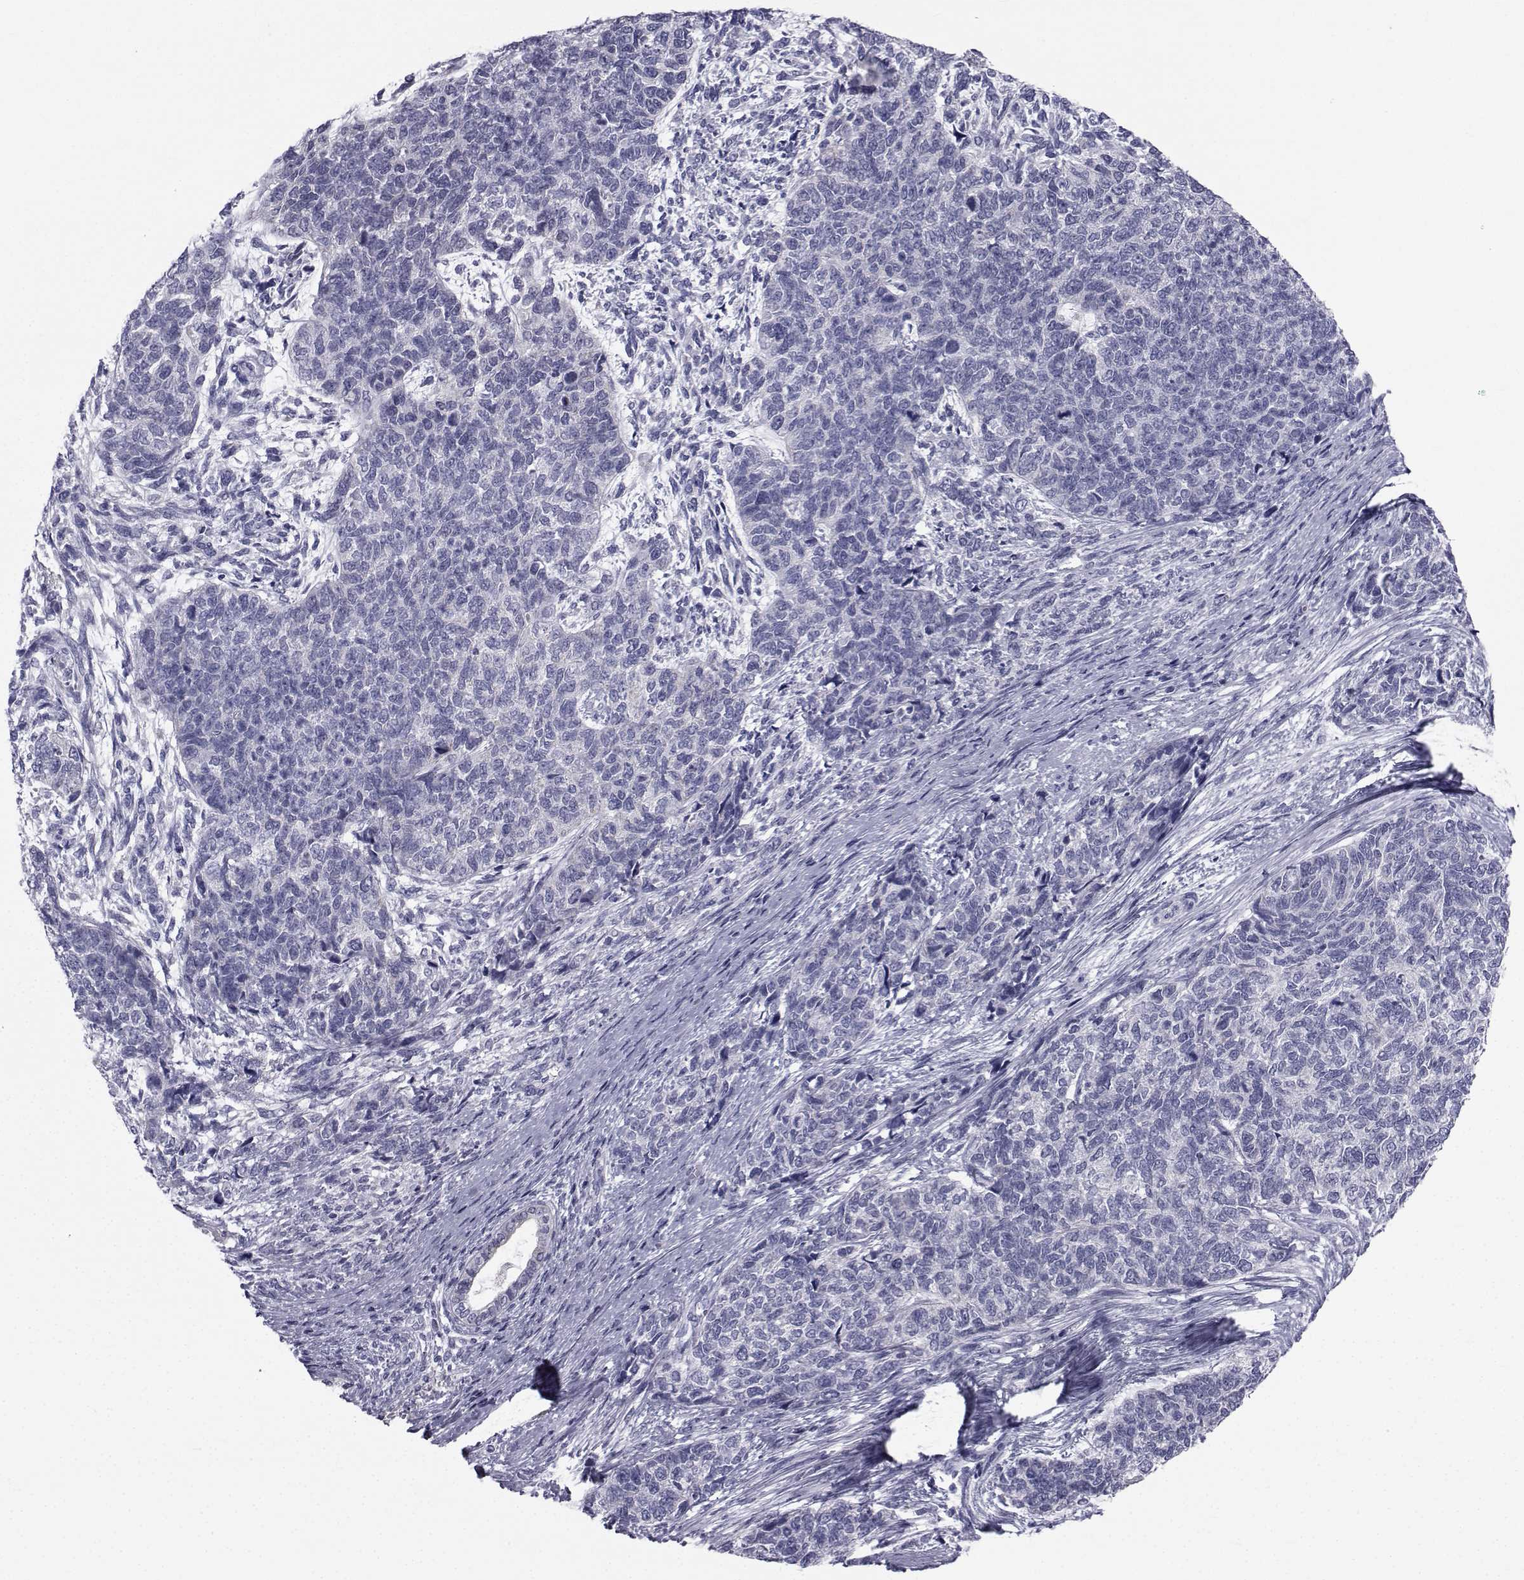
{"staining": {"intensity": "negative", "quantity": "none", "location": "none"}, "tissue": "cervical cancer", "cell_type": "Tumor cells", "image_type": "cancer", "snomed": [{"axis": "morphology", "description": "Squamous cell carcinoma, NOS"}, {"axis": "topography", "description": "Cervix"}], "caption": "IHC histopathology image of cervical cancer stained for a protein (brown), which displays no staining in tumor cells. (Immunohistochemistry (ihc), brightfield microscopy, high magnification).", "gene": "FDXR", "patient": {"sex": "female", "age": 63}}